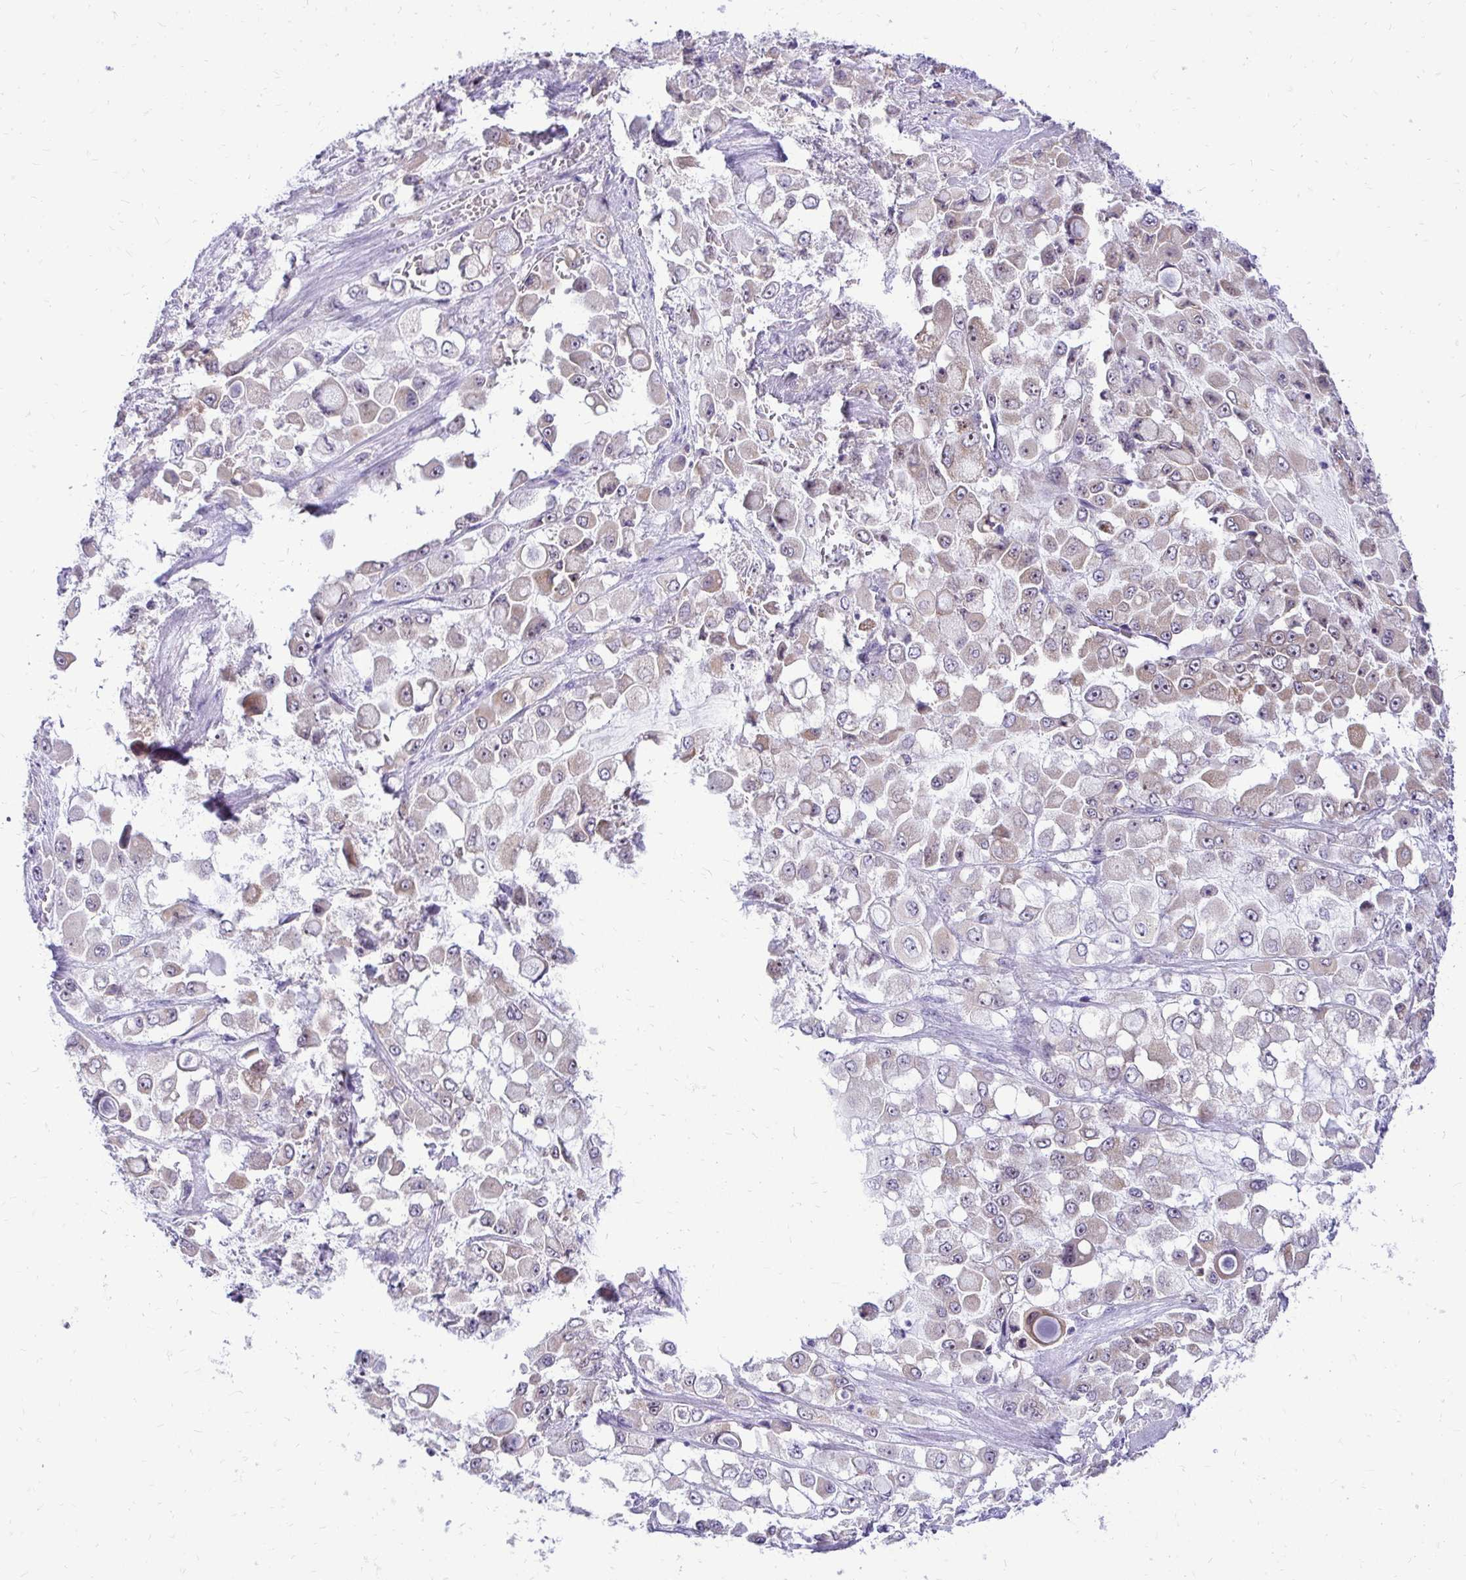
{"staining": {"intensity": "weak", "quantity": "25%-75%", "location": "cytoplasmic/membranous,nuclear"}, "tissue": "stomach cancer", "cell_type": "Tumor cells", "image_type": "cancer", "snomed": [{"axis": "morphology", "description": "Adenocarcinoma, NOS"}, {"axis": "topography", "description": "Stomach"}], "caption": "The immunohistochemical stain shows weak cytoplasmic/membranous and nuclear positivity in tumor cells of adenocarcinoma (stomach) tissue. The protein is shown in brown color, while the nuclei are stained blue.", "gene": "NIFK", "patient": {"sex": "female", "age": 76}}